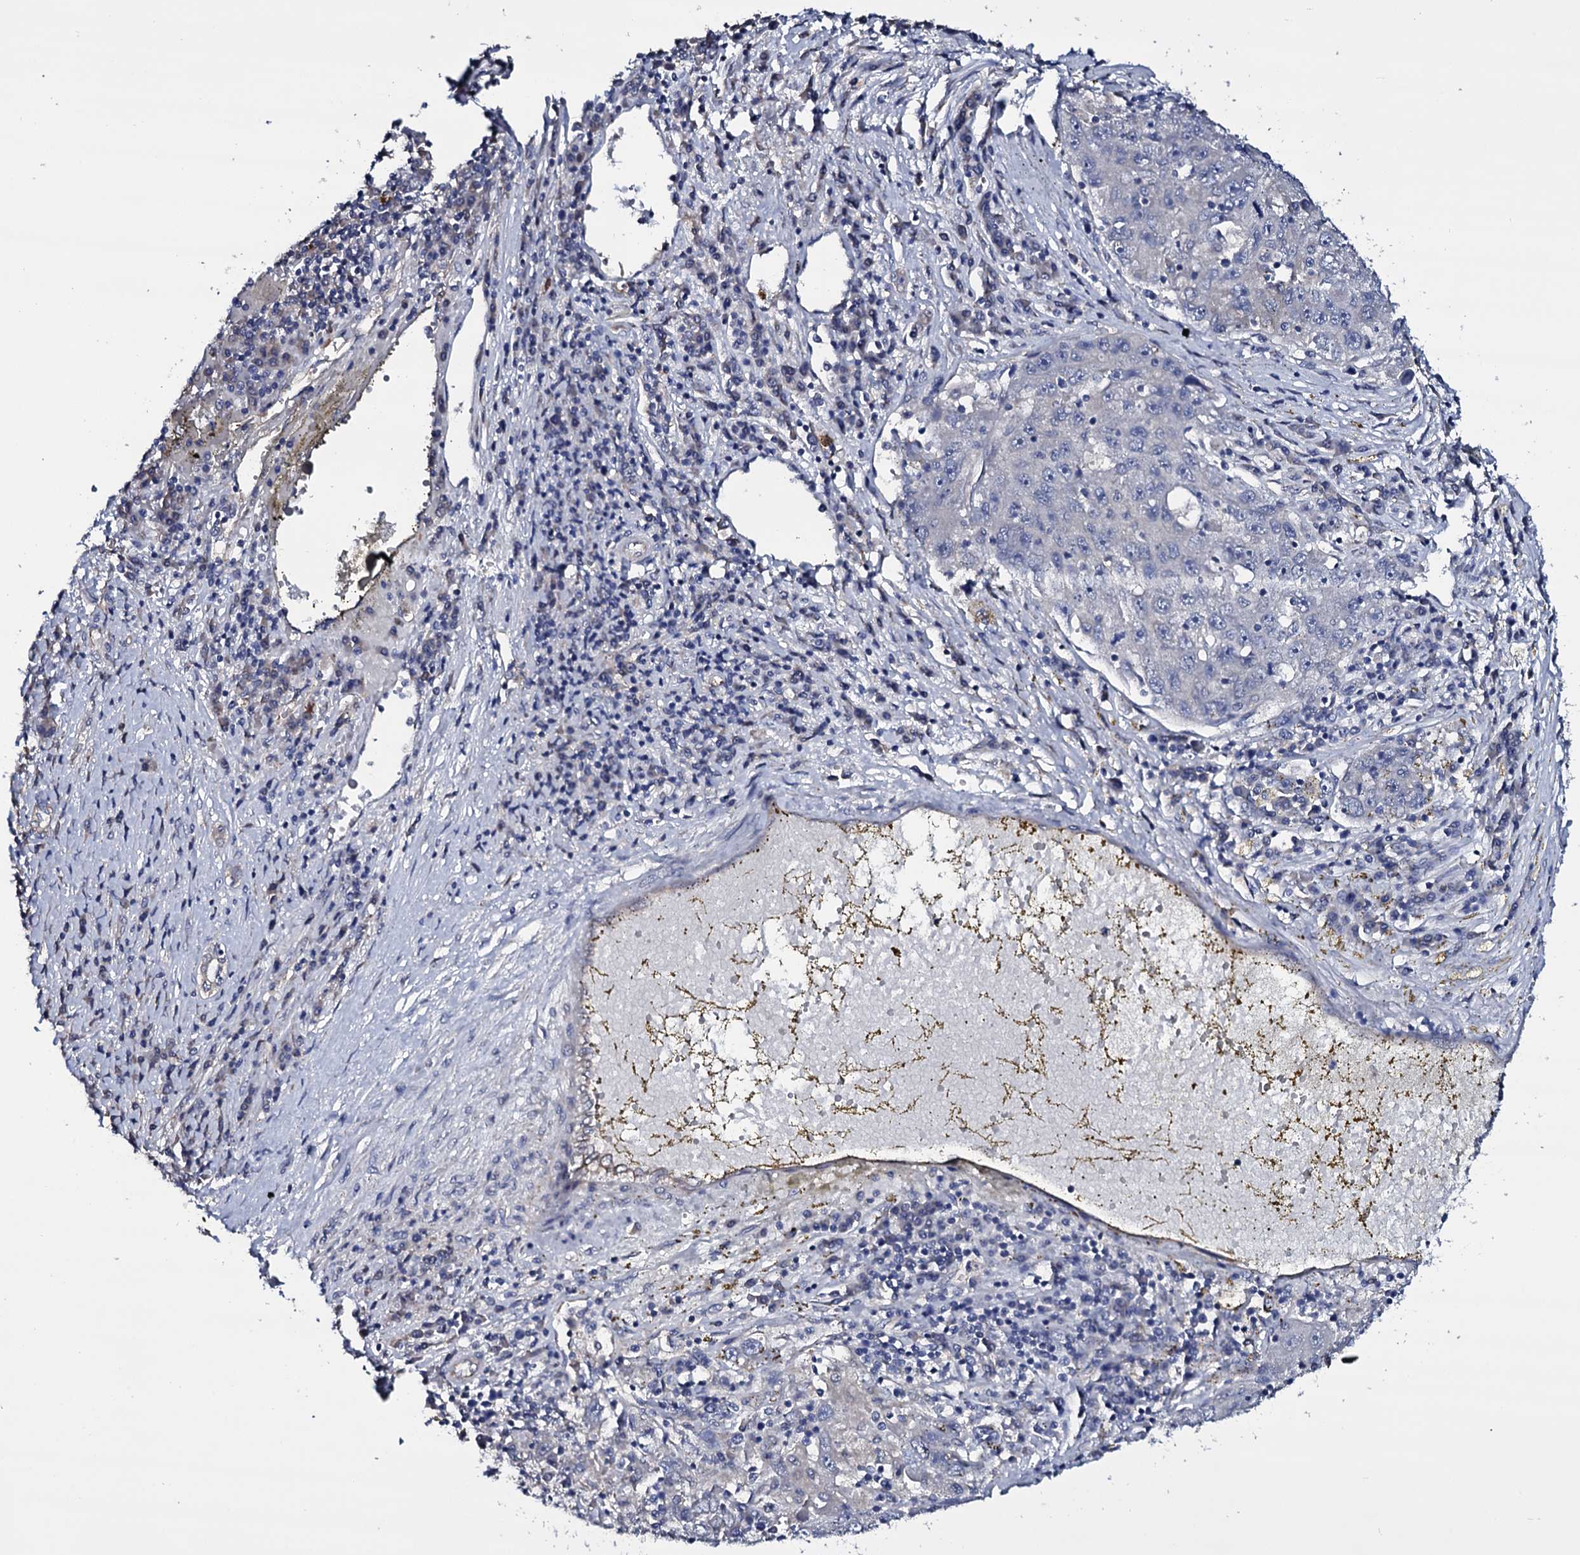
{"staining": {"intensity": "negative", "quantity": "none", "location": "none"}, "tissue": "liver cancer", "cell_type": "Tumor cells", "image_type": "cancer", "snomed": [{"axis": "morphology", "description": "Carcinoma, Hepatocellular, NOS"}, {"axis": "topography", "description": "Liver"}], "caption": "Immunohistochemistry (IHC) of hepatocellular carcinoma (liver) demonstrates no expression in tumor cells.", "gene": "BCL2L14", "patient": {"sex": "male", "age": 49}}